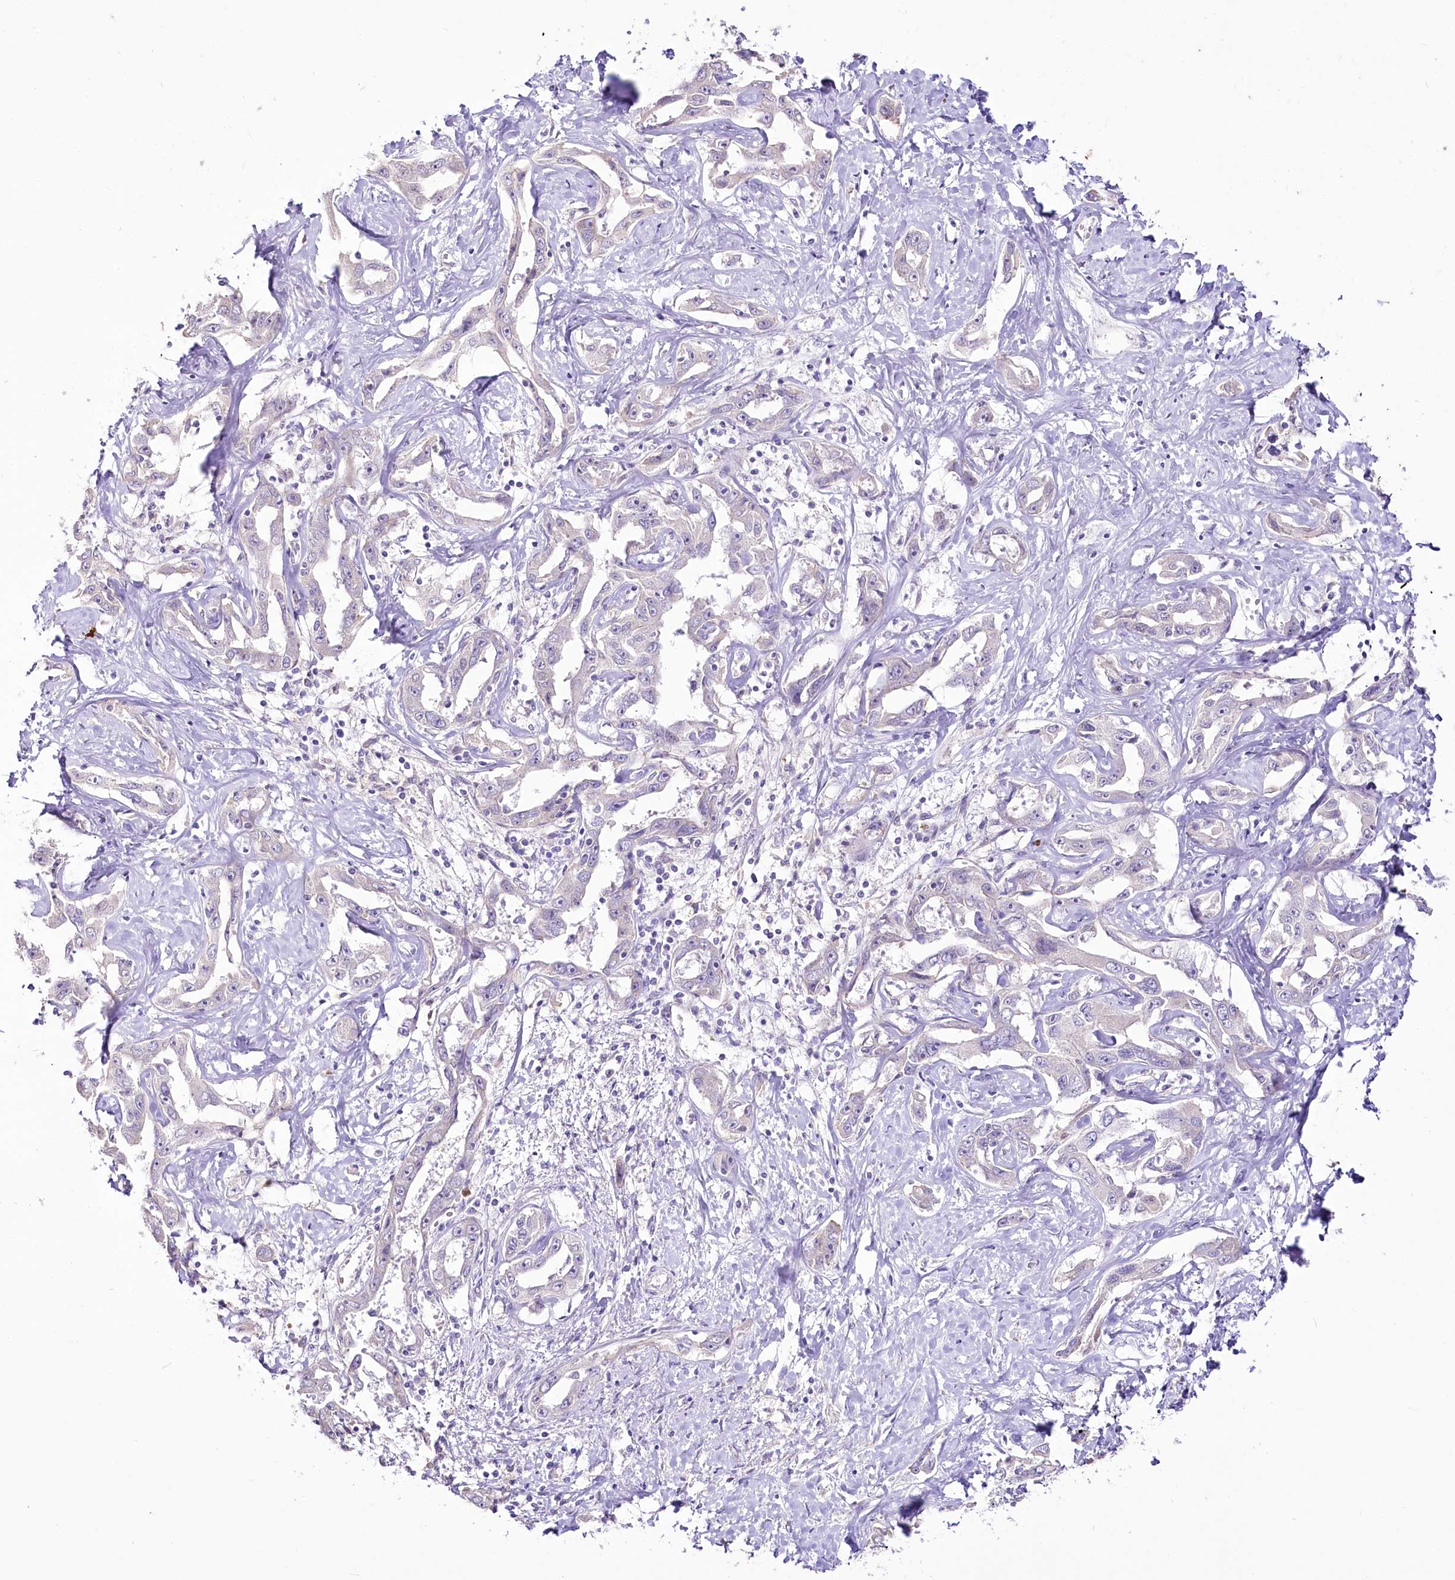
{"staining": {"intensity": "negative", "quantity": "none", "location": "none"}, "tissue": "liver cancer", "cell_type": "Tumor cells", "image_type": "cancer", "snomed": [{"axis": "morphology", "description": "Cholangiocarcinoma"}, {"axis": "topography", "description": "Liver"}], "caption": "Tumor cells show no significant protein staining in liver cholangiocarcinoma.", "gene": "DPYD", "patient": {"sex": "male", "age": 59}}